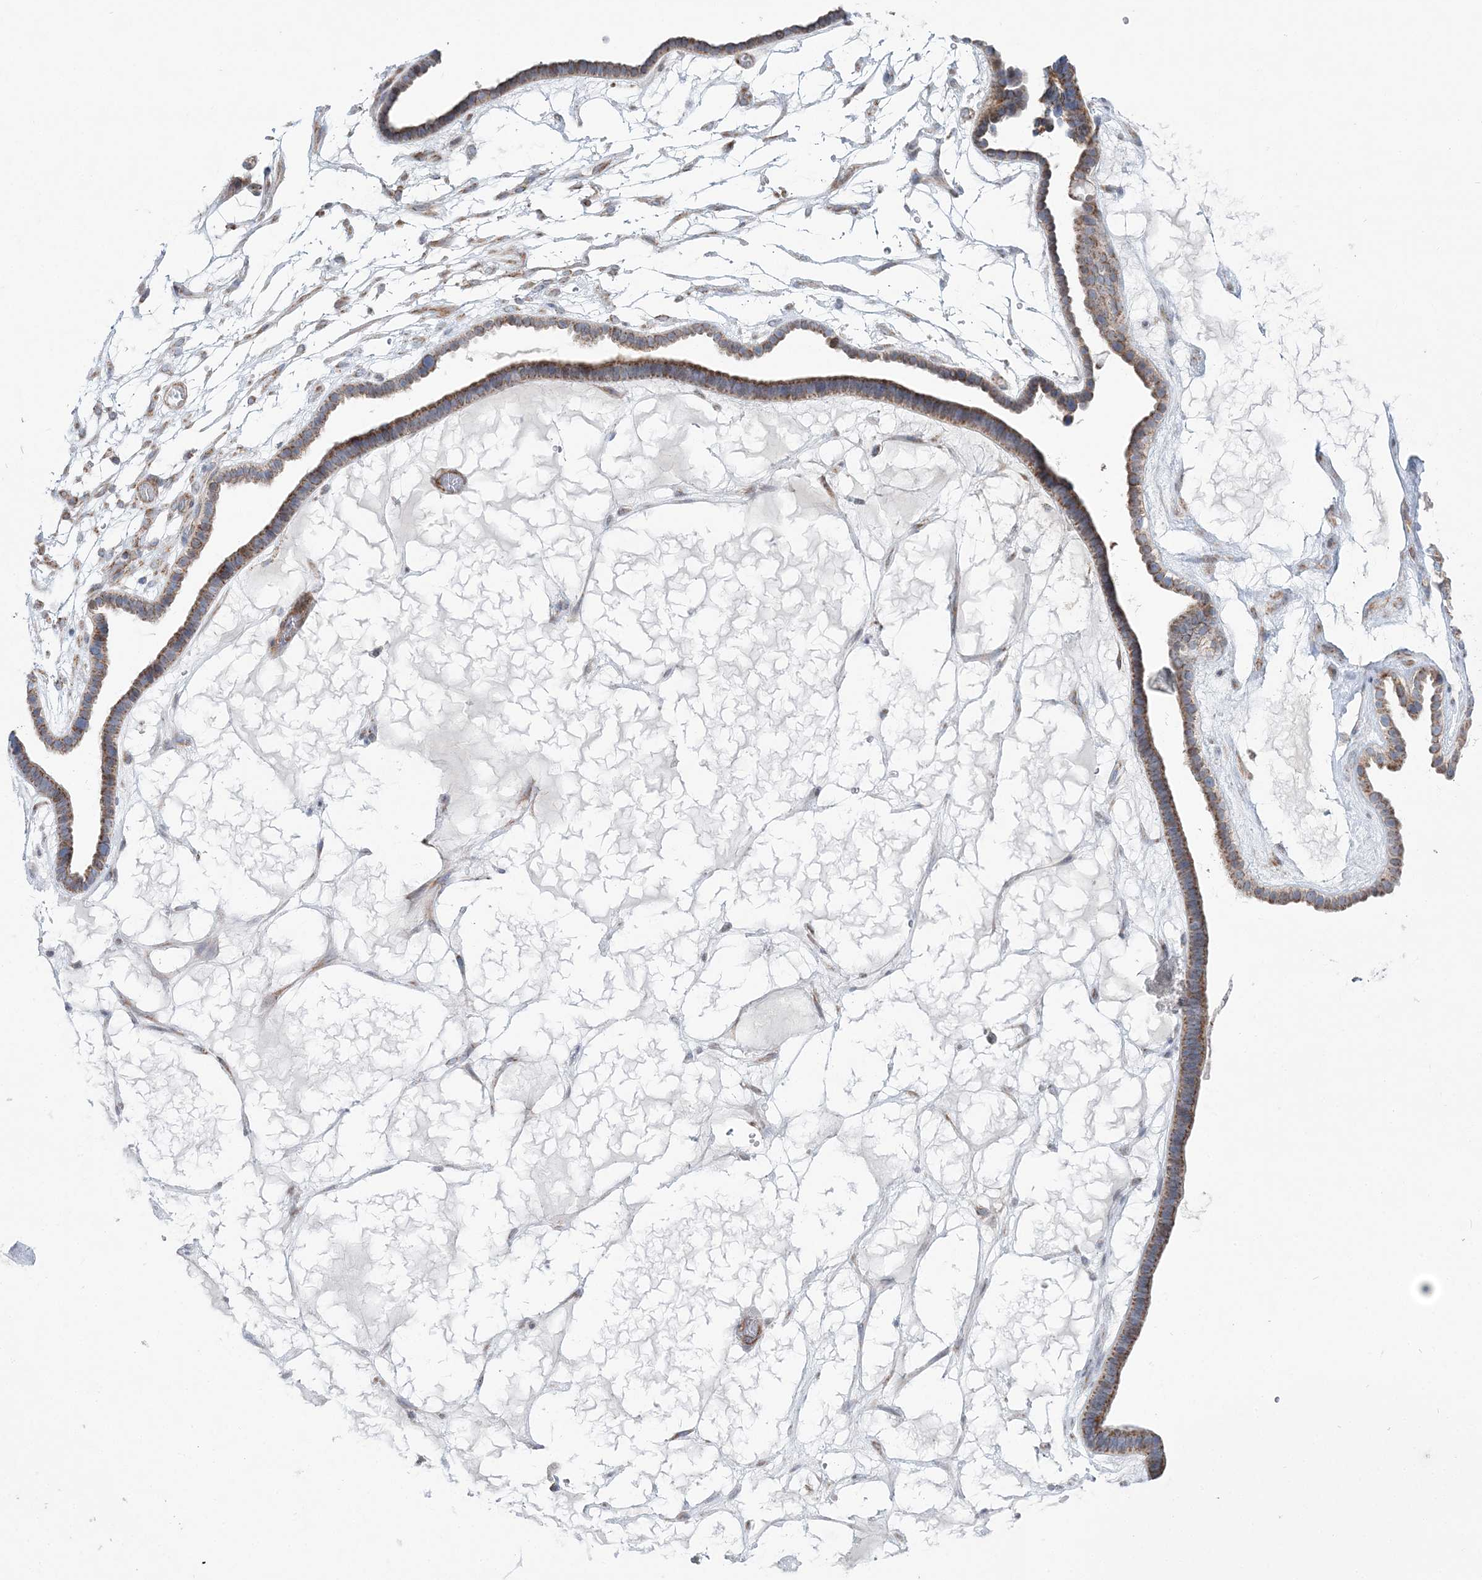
{"staining": {"intensity": "moderate", "quantity": ">75%", "location": "cytoplasmic/membranous"}, "tissue": "ovarian cancer", "cell_type": "Tumor cells", "image_type": "cancer", "snomed": [{"axis": "morphology", "description": "Cystadenocarcinoma, serous, NOS"}, {"axis": "topography", "description": "Ovary"}], "caption": "Protein analysis of ovarian serous cystadenocarcinoma tissue demonstrates moderate cytoplasmic/membranous positivity in about >75% of tumor cells. (brown staining indicates protein expression, while blue staining denotes nuclei).", "gene": "OPA1", "patient": {"sex": "female", "age": 56}}